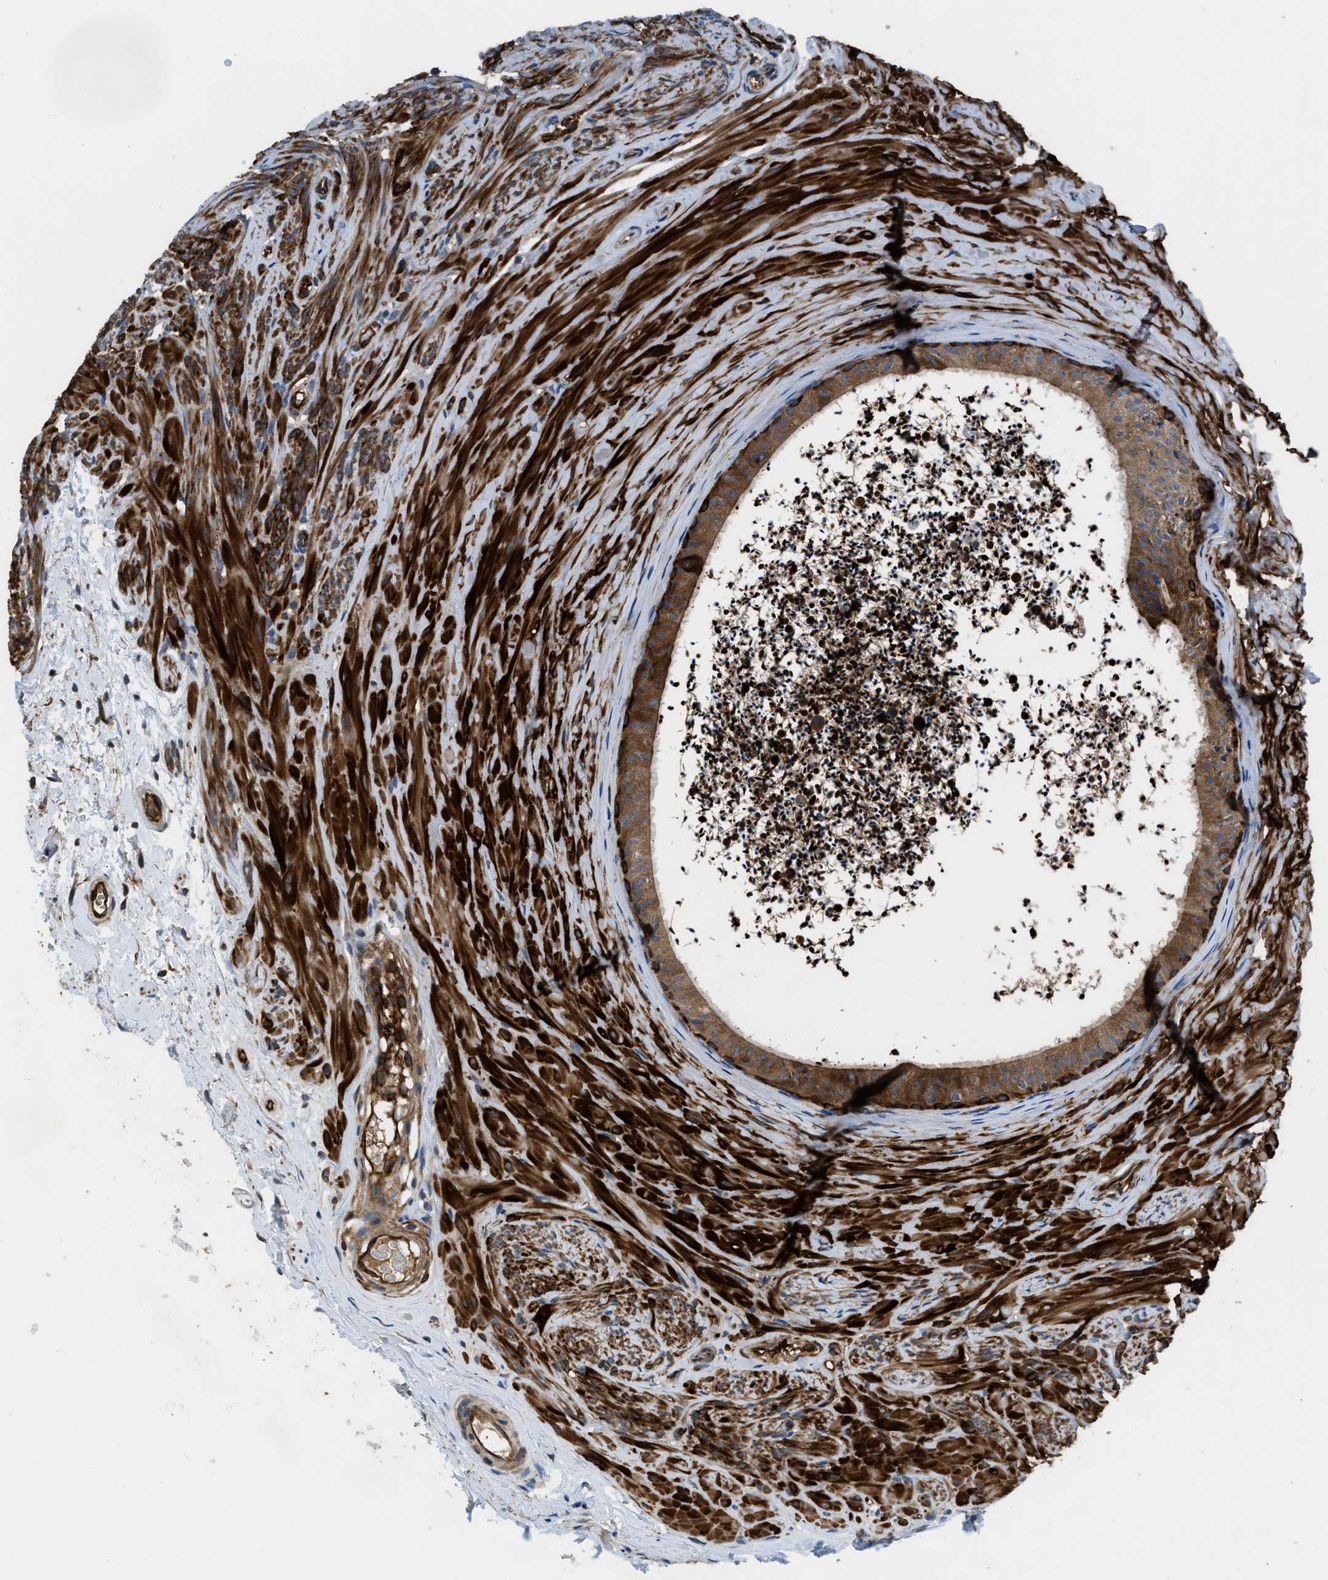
{"staining": {"intensity": "moderate", "quantity": ">75%", "location": "cytoplasmic/membranous"}, "tissue": "epididymis", "cell_type": "Glandular cells", "image_type": "normal", "snomed": [{"axis": "morphology", "description": "Normal tissue, NOS"}, {"axis": "topography", "description": "Epididymis"}], "caption": "Immunohistochemical staining of unremarkable epididymis exhibits medium levels of moderate cytoplasmic/membranous positivity in approximately >75% of glandular cells. (brown staining indicates protein expression, while blue staining denotes nuclei).", "gene": "PFKP", "patient": {"sex": "male", "age": 56}}